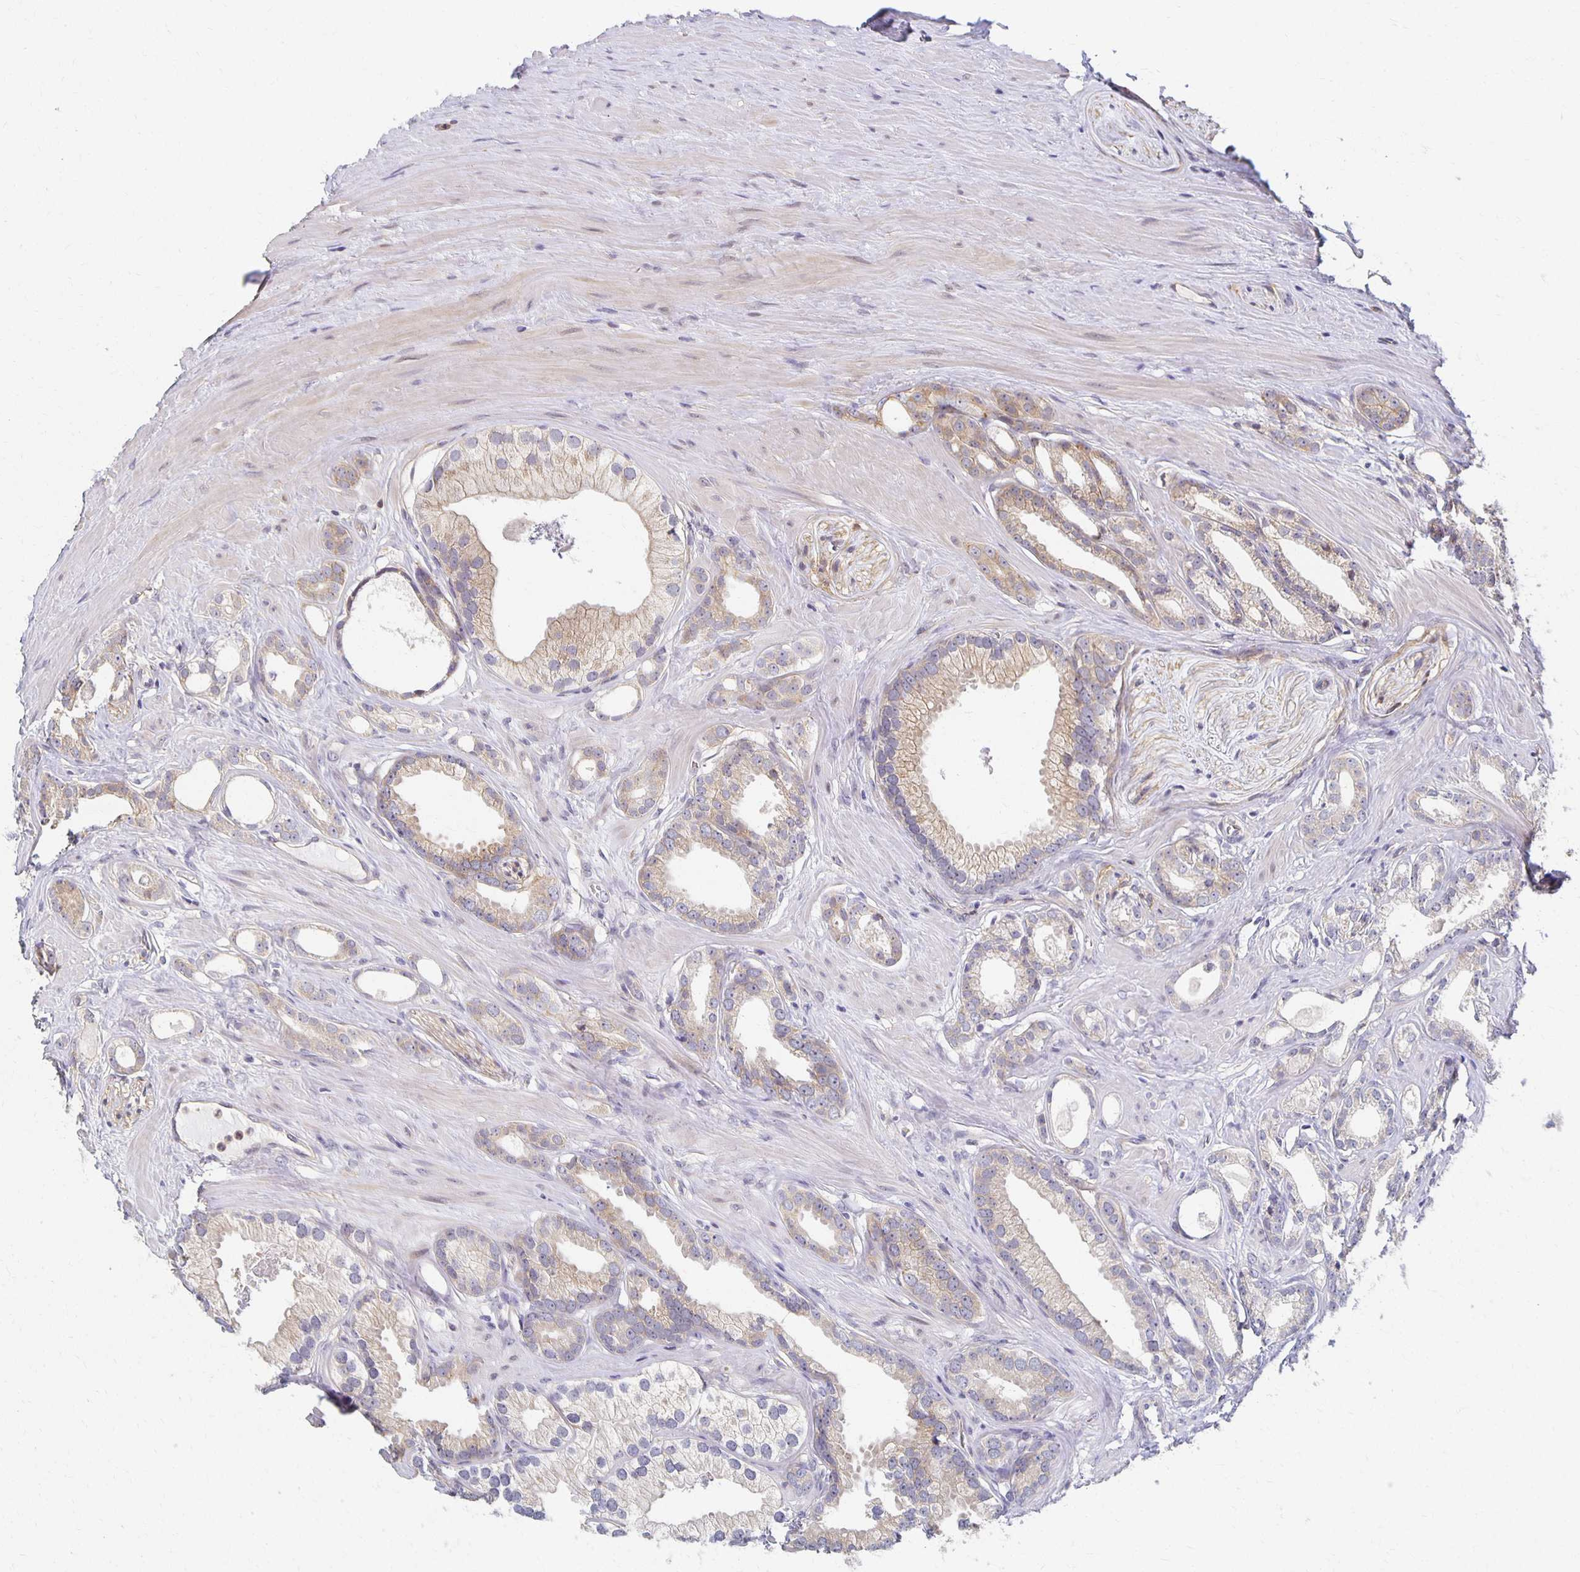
{"staining": {"intensity": "weak", "quantity": ">75%", "location": "cytoplasmic/membranous"}, "tissue": "prostate cancer", "cell_type": "Tumor cells", "image_type": "cancer", "snomed": [{"axis": "morphology", "description": "Adenocarcinoma, Low grade"}, {"axis": "topography", "description": "Prostate"}], "caption": "Protein expression analysis of prostate cancer demonstrates weak cytoplasmic/membranous staining in about >75% of tumor cells.", "gene": "SORL1", "patient": {"sex": "male", "age": 65}}